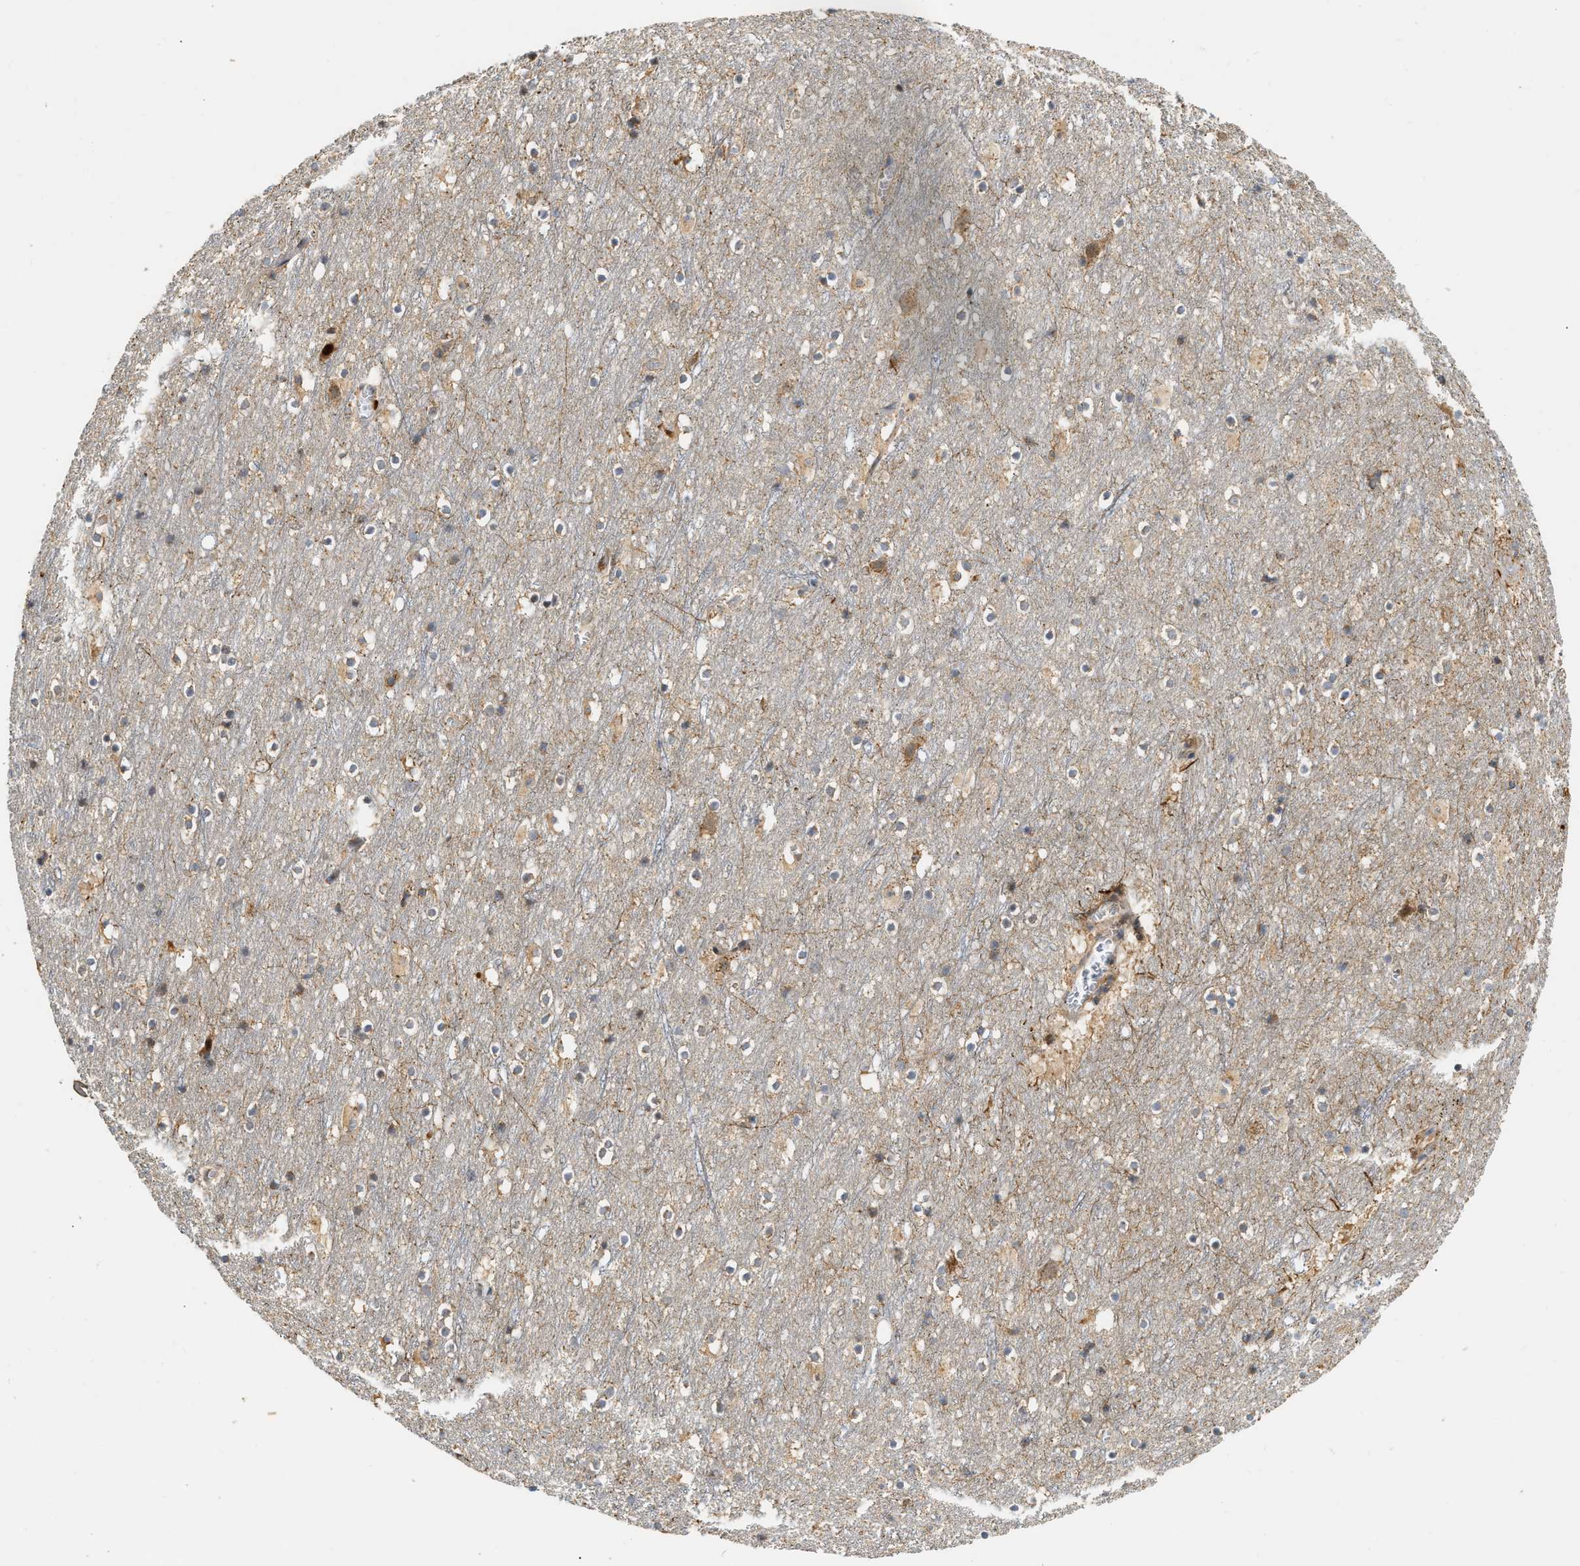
{"staining": {"intensity": "weak", "quantity": ">75%", "location": "cytoplasmic/membranous"}, "tissue": "cerebral cortex", "cell_type": "Endothelial cells", "image_type": "normal", "snomed": [{"axis": "morphology", "description": "Normal tissue, NOS"}, {"axis": "topography", "description": "Cerebral cortex"}], "caption": "This photomicrograph shows immunohistochemistry staining of benign cerebral cortex, with low weak cytoplasmic/membranous expression in about >75% of endothelial cells.", "gene": "EXTL2", "patient": {"sex": "male", "age": 45}}